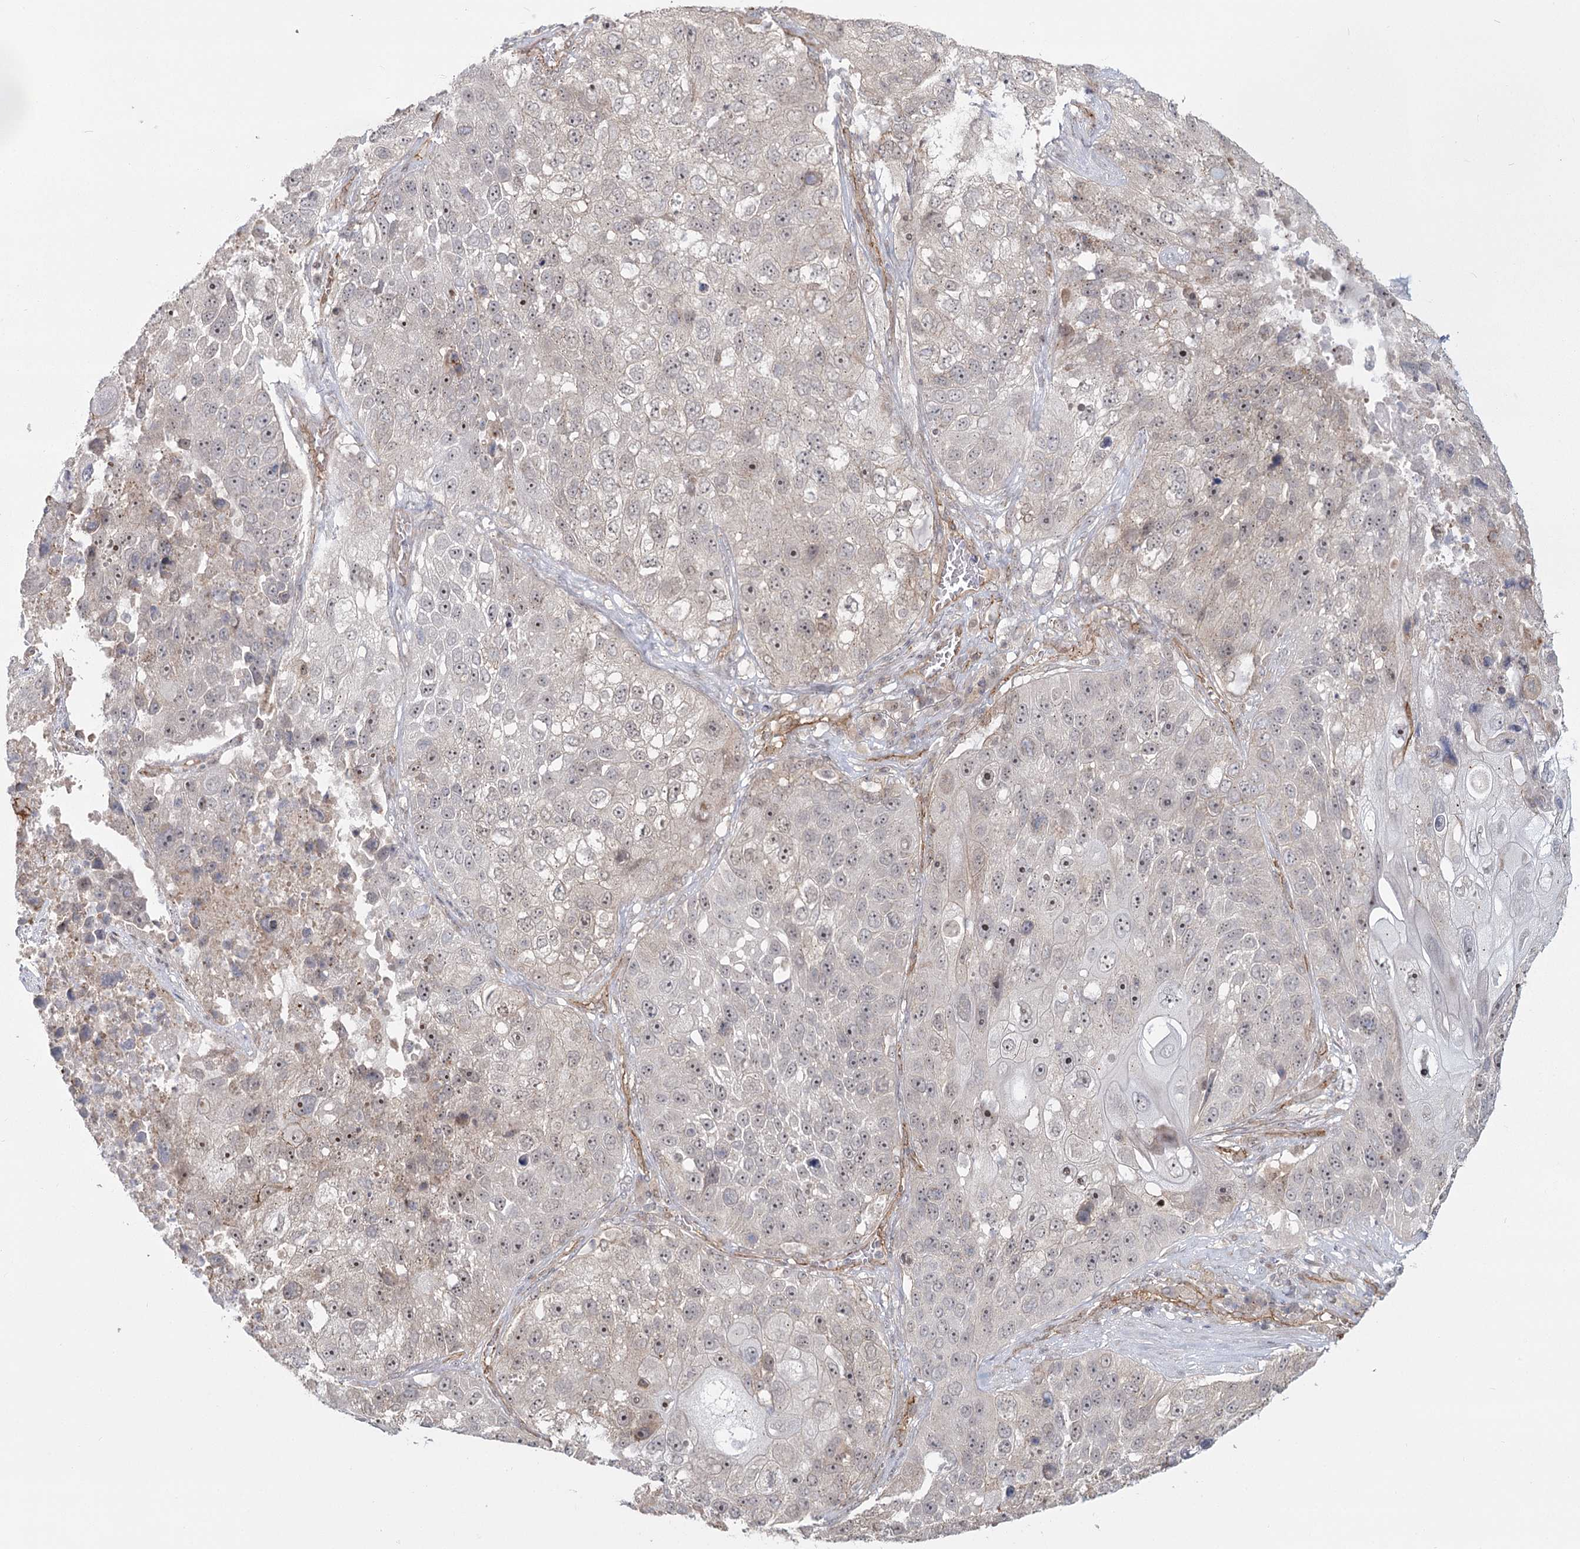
{"staining": {"intensity": "weak", "quantity": "<25%", "location": "nuclear"}, "tissue": "lung cancer", "cell_type": "Tumor cells", "image_type": "cancer", "snomed": [{"axis": "morphology", "description": "Squamous cell carcinoma, NOS"}, {"axis": "topography", "description": "Lung"}], "caption": "Immunohistochemistry of human lung cancer demonstrates no positivity in tumor cells.", "gene": "RPP14", "patient": {"sex": "male", "age": 61}}